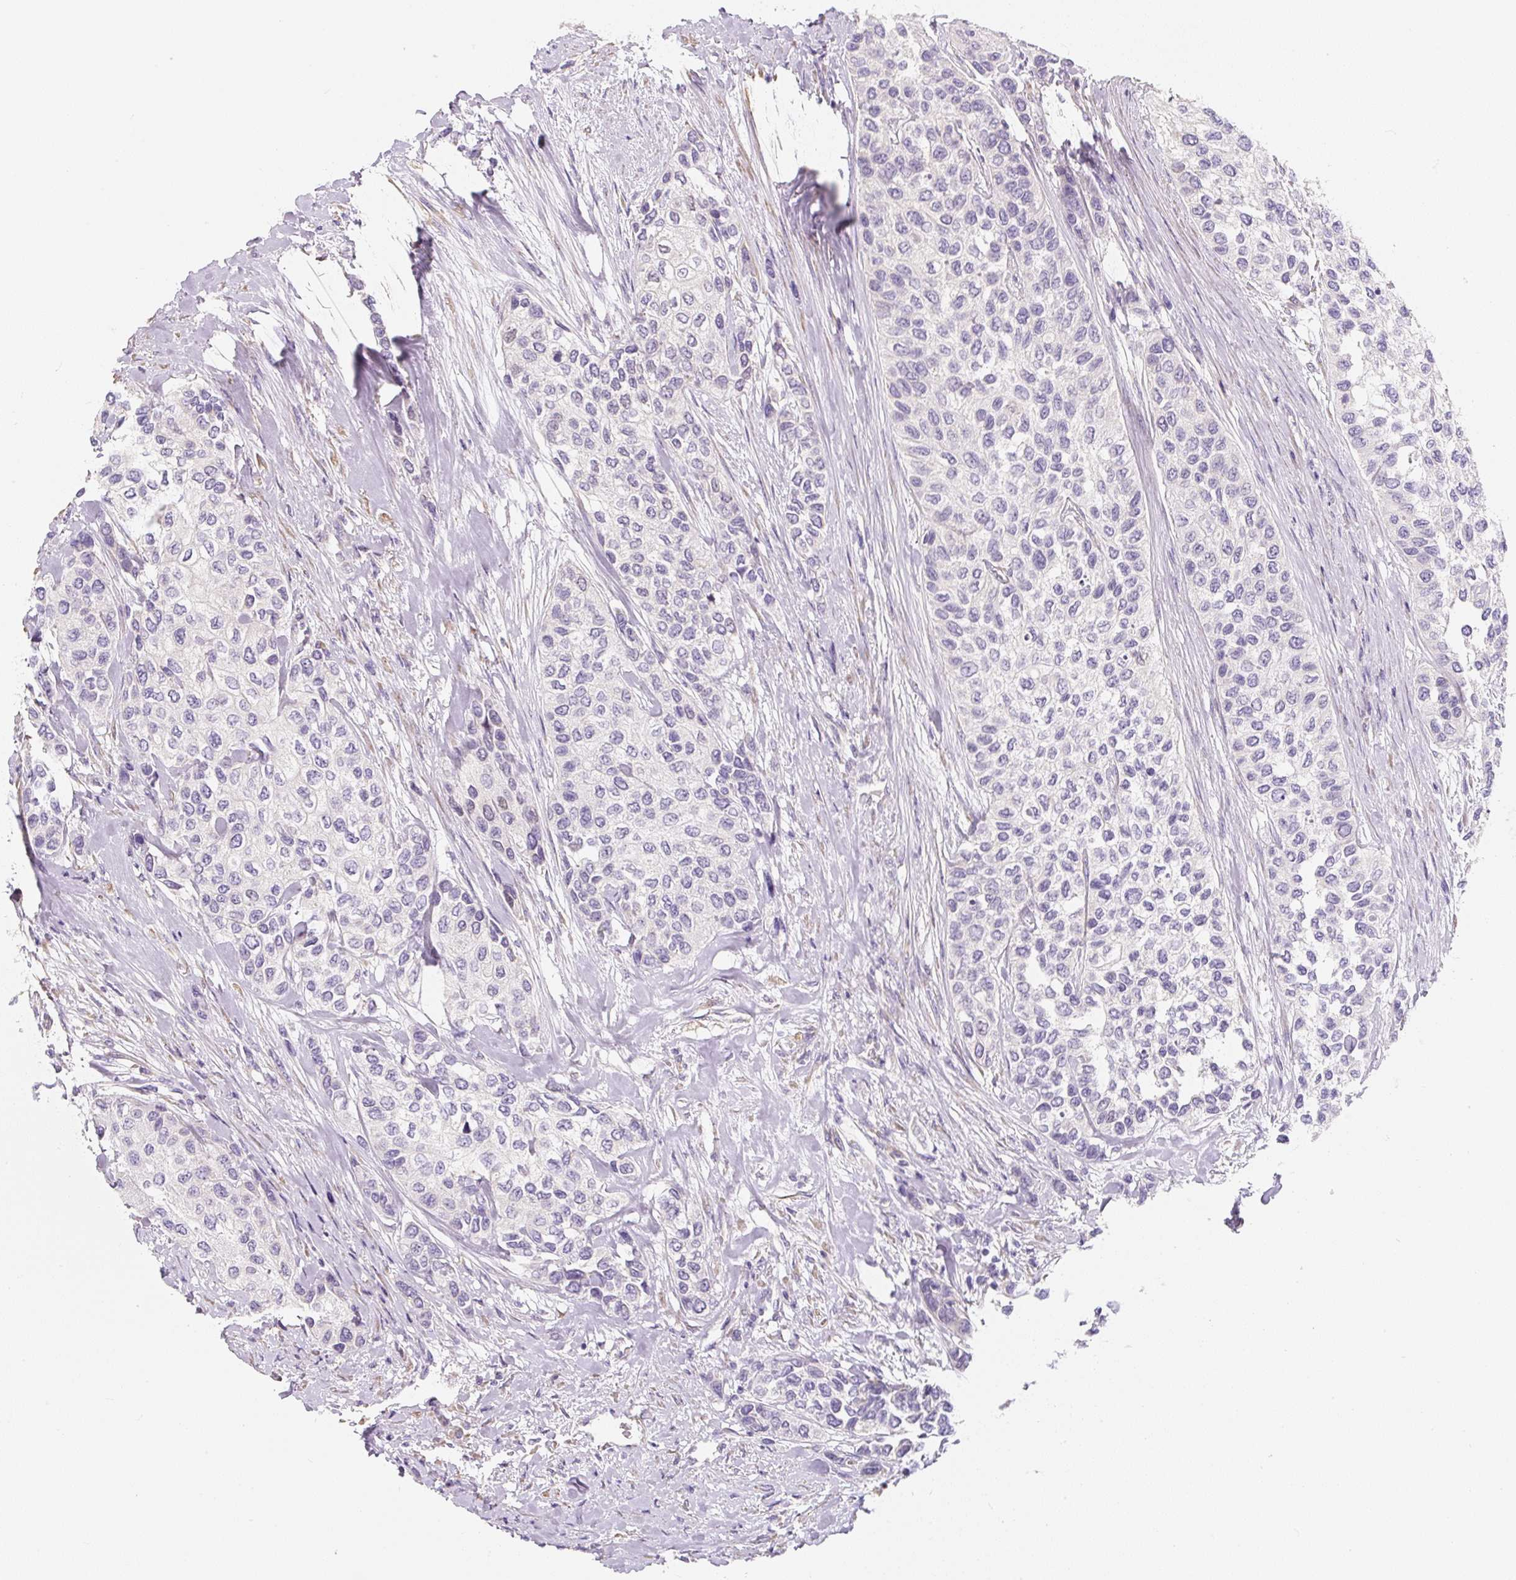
{"staining": {"intensity": "negative", "quantity": "none", "location": "none"}, "tissue": "urothelial cancer", "cell_type": "Tumor cells", "image_type": "cancer", "snomed": [{"axis": "morphology", "description": "Normal tissue, NOS"}, {"axis": "morphology", "description": "Urothelial carcinoma, High grade"}, {"axis": "topography", "description": "Vascular tissue"}, {"axis": "topography", "description": "Urinary bladder"}], "caption": "Urothelial cancer stained for a protein using immunohistochemistry (IHC) shows no expression tumor cells.", "gene": "PWWP3B", "patient": {"sex": "female", "age": 56}}